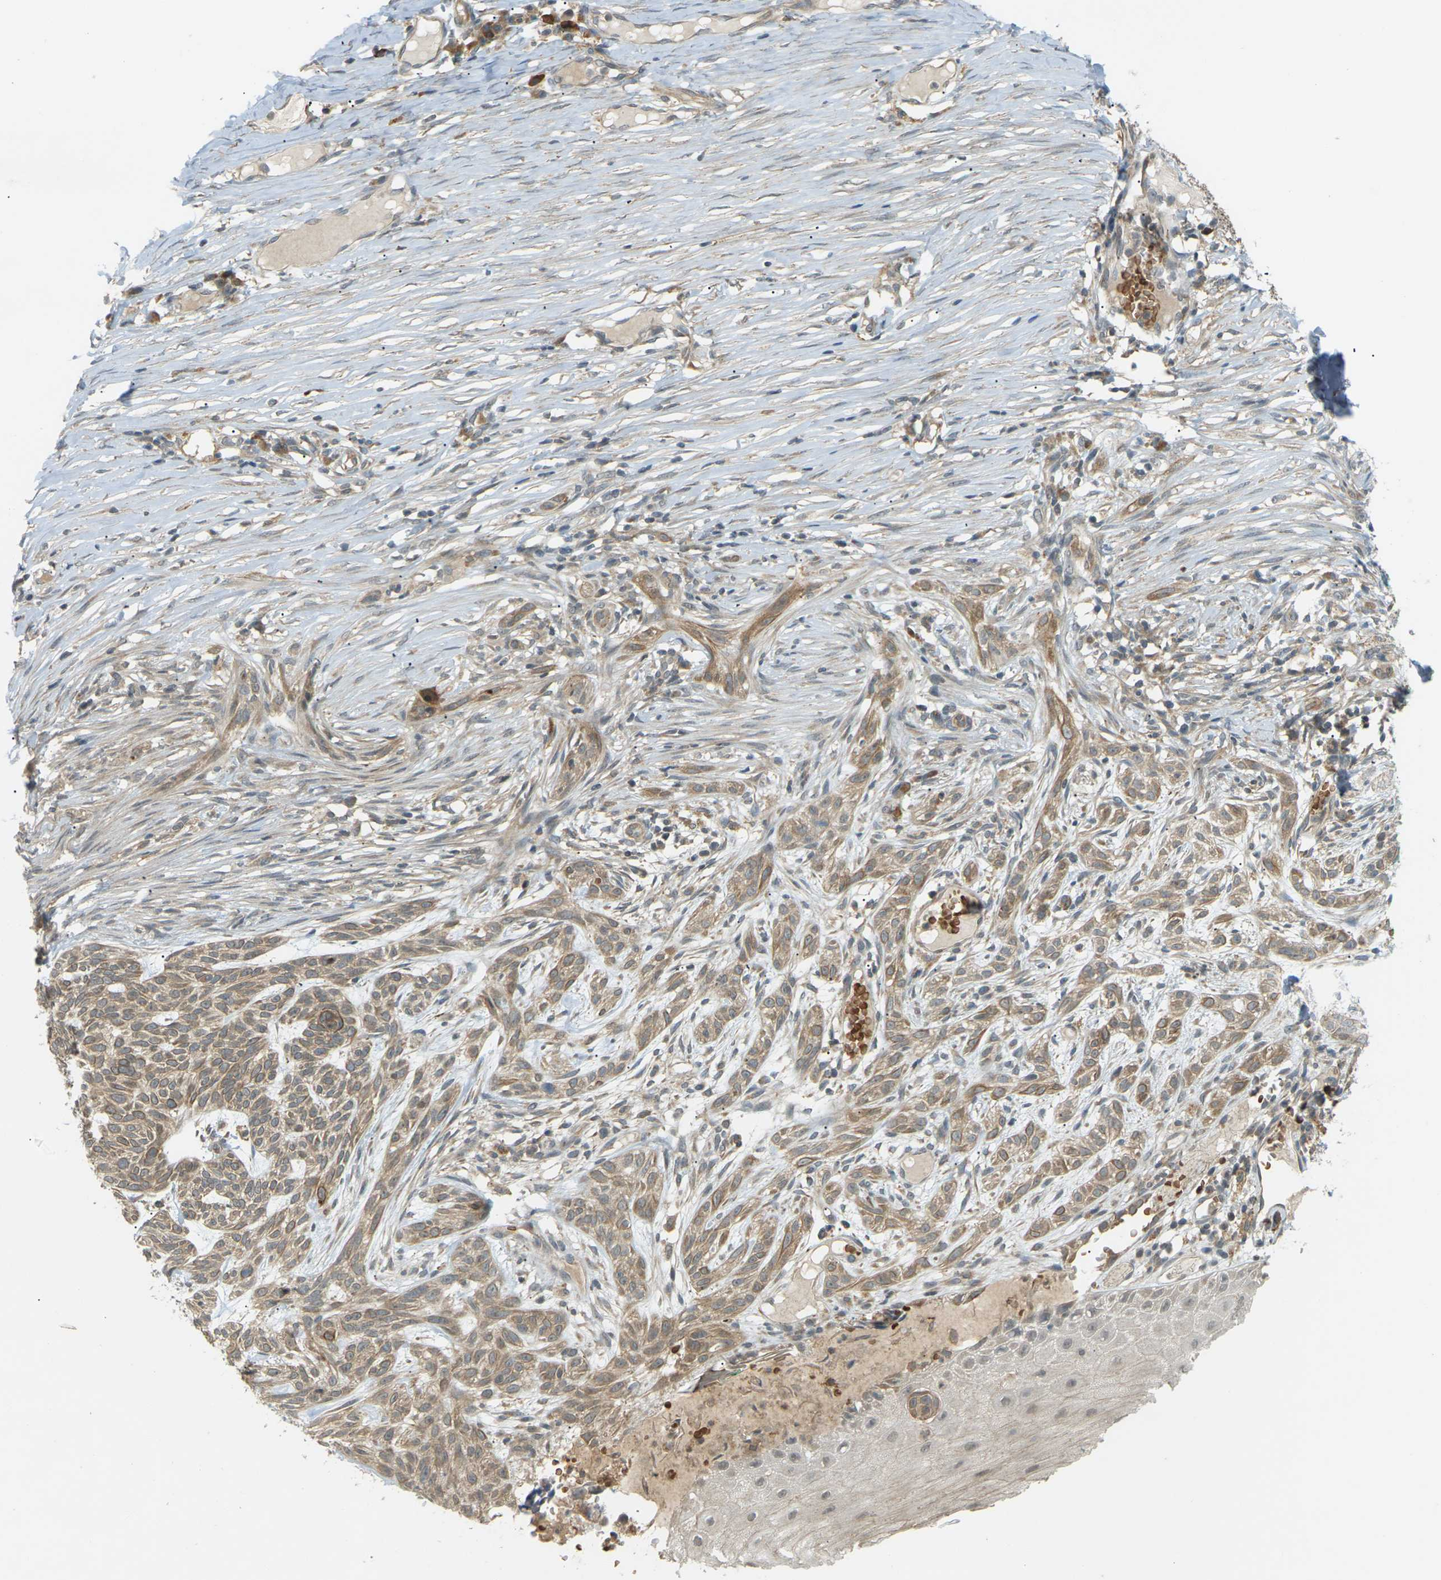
{"staining": {"intensity": "moderate", "quantity": ">75%", "location": "cytoplasmic/membranous"}, "tissue": "skin cancer", "cell_type": "Tumor cells", "image_type": "cancer", "snomed": [{"axis": "morphology", "description": "Basal cell carcinoma"}, {"axis": "topography", "description": "Skin"}], "caption": "Brown immunohistochemical staining in skin basal cell carcinoma exhibits moderate cytoplasmic/membranous positivity in approximately >75% of tumor cells.", "gene": "SOCS6", "patient": {"sex": "female", "age": 59}}